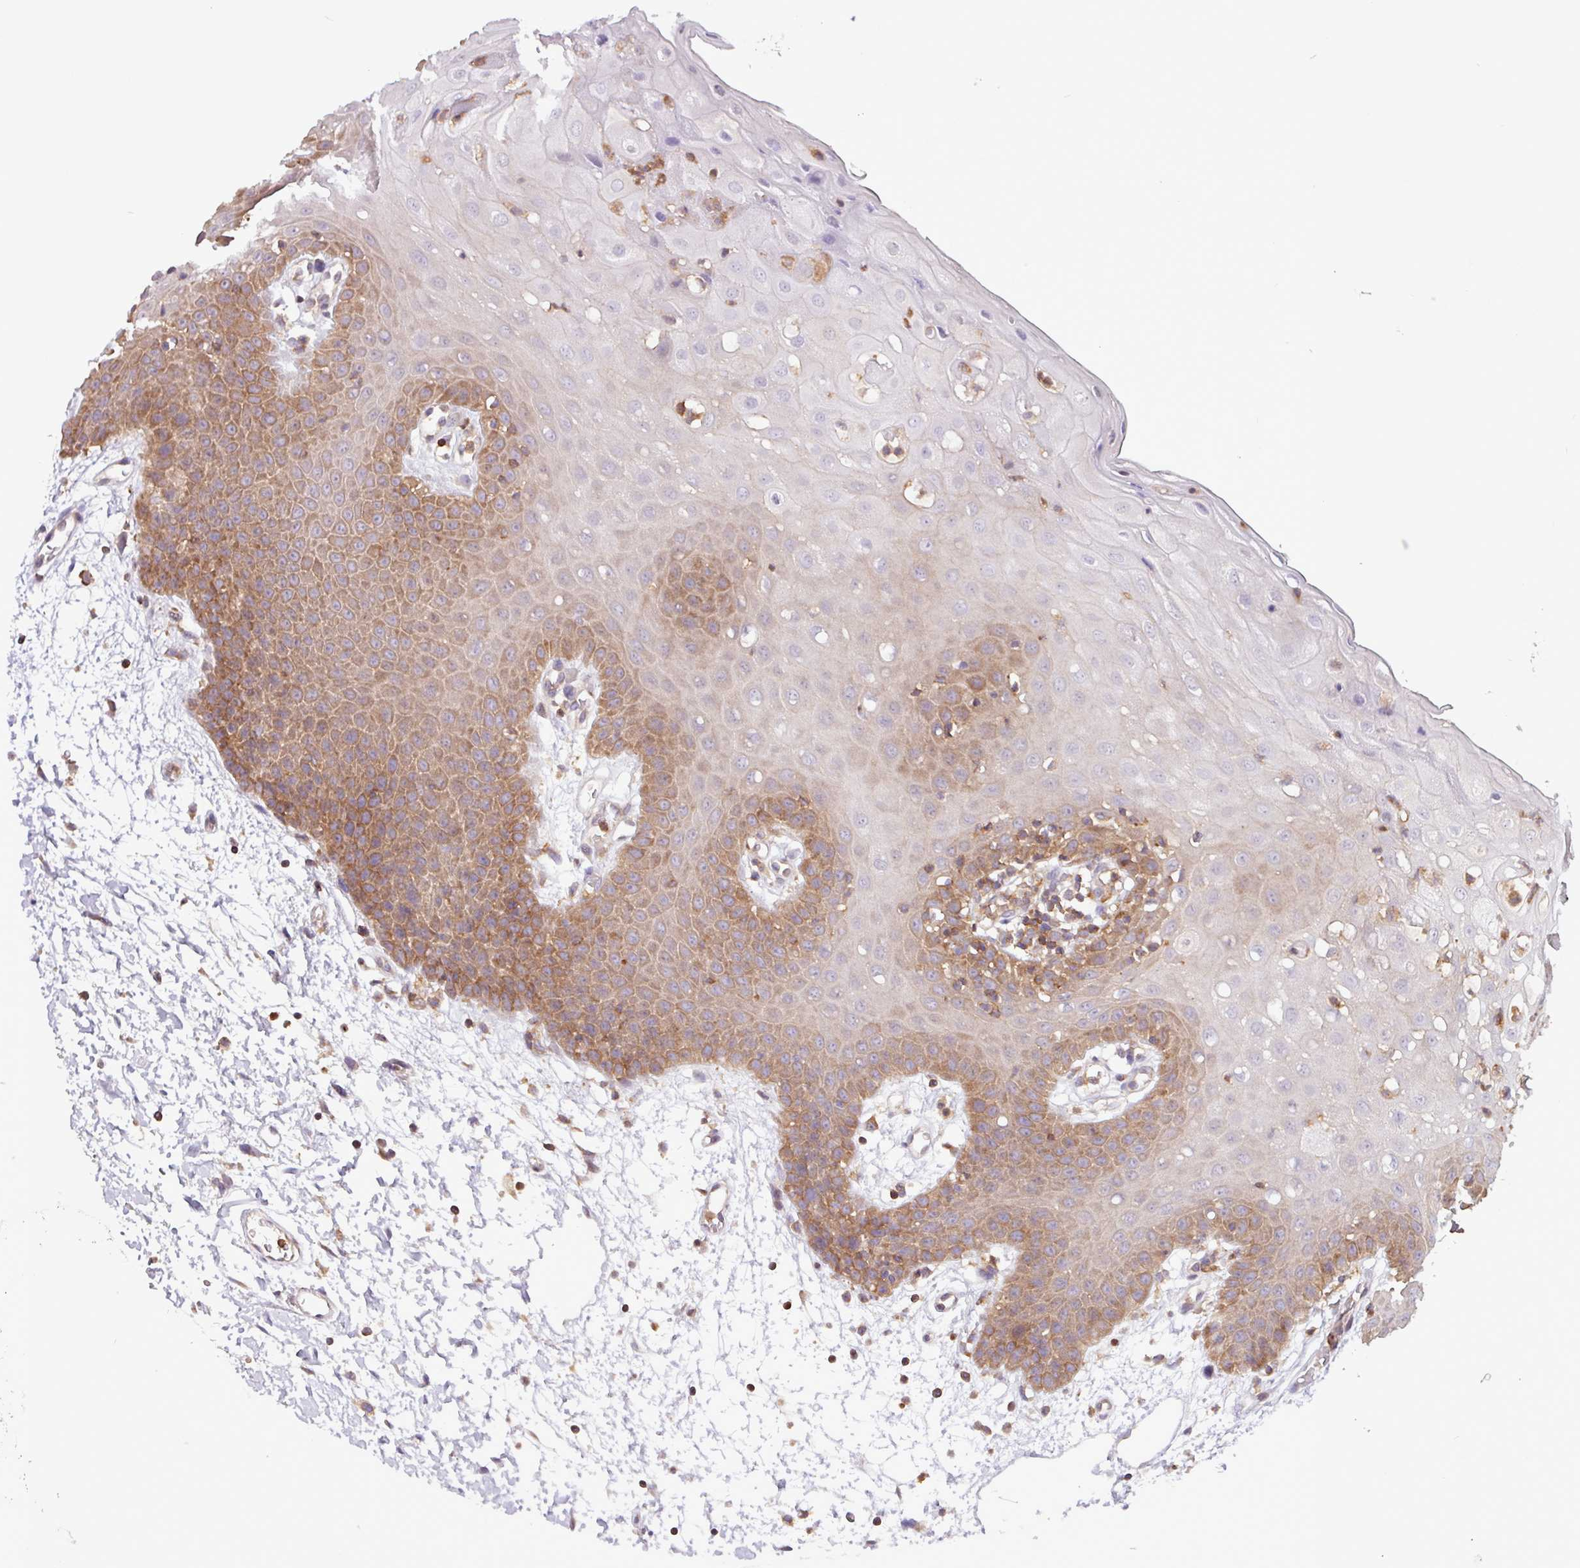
{"staining": {"intensity": "moderate", "quantity": "25%-75%", "location": "cytoplasmic/membranous"}, "tissue": "oral mucosa", "cell_type": "Squamous epithelial cells", "image_type": "normal", "snomed": [{"axis": "morphology", "description": "Normal tissue, NOS"}, {"axis": "topography", "description": "Oral tissue"}, {"axis": "topography", "description": "Tounge, NOS"}], "caption": "Immunohistochemical staining of unremarkable oral mucosa demonstrates medium levels of moderate cytoplasmic/membranous expression in approximately 25%-75% of squamous epithelial cells.", "gene": "ACTR3B", "patient": {"sex": "female", "age": 59}}